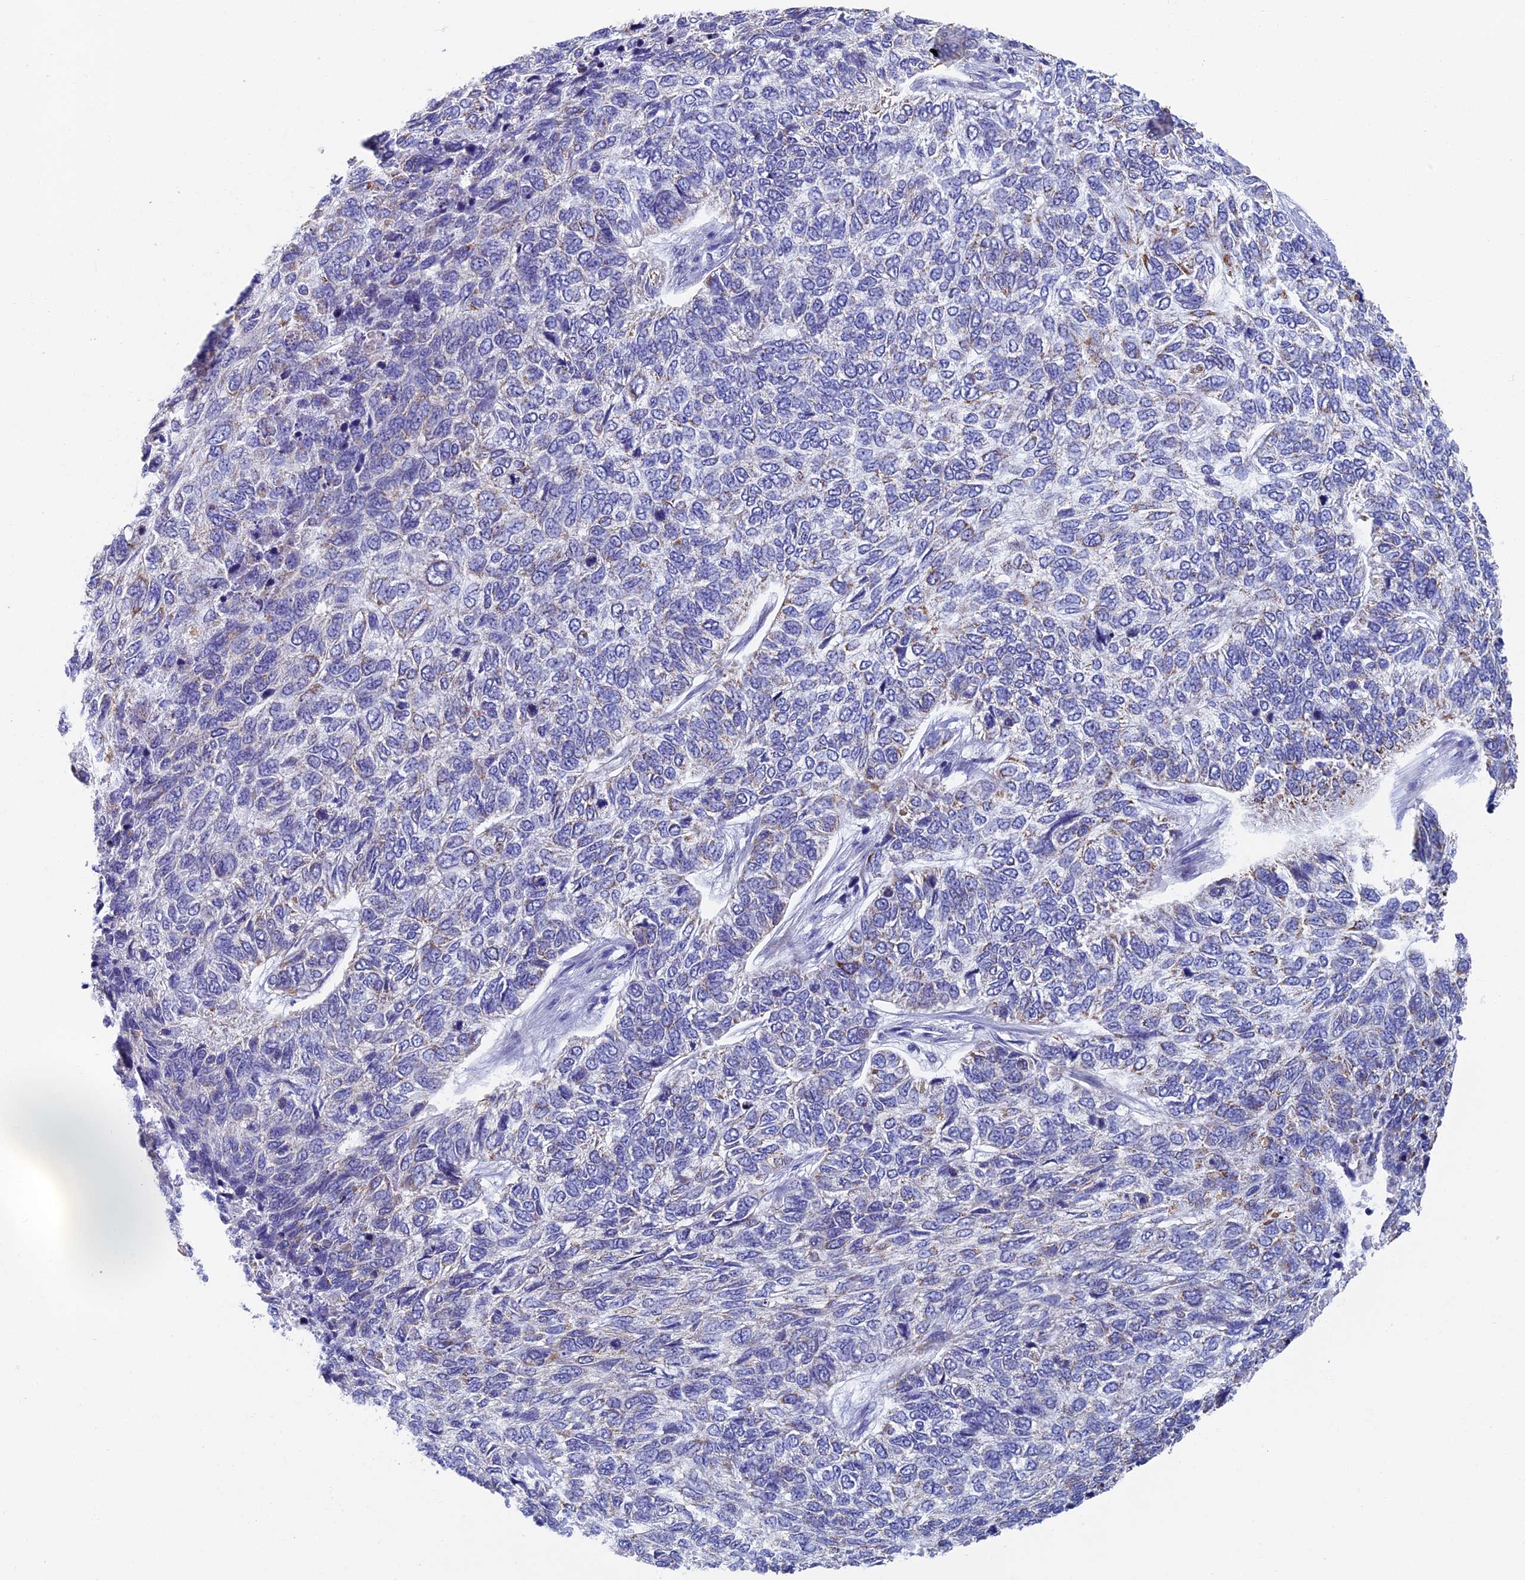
{"staining": {"intensity": "moderate", "quantity": "<25%", "location": "cytoplasmic/membranous"}, "tissue": "skin cancer", "cell_type": "Tumor cells", "image_type": "cancer", "snomed": [{"axis": "morphology", "description": "Basal cell carcinoma"}, {"axis": "topography", "description": "Skin"}], "caption": "IHC staining of skin basal cell carcinoma, which demonstrates low levels of moderate cytoplasmic/membranous expression in approximately <25% of tumor cells indicating moderate cytoplasmic/membranous protein positivity. The staining was performed using DAB (3,3'-diaminobenzidine) (brown) for protein detection and nuclei were counterstained in hematoxylin (blue).", "gene": "OAT", "patient": {"sex": "female", "age": 65}}